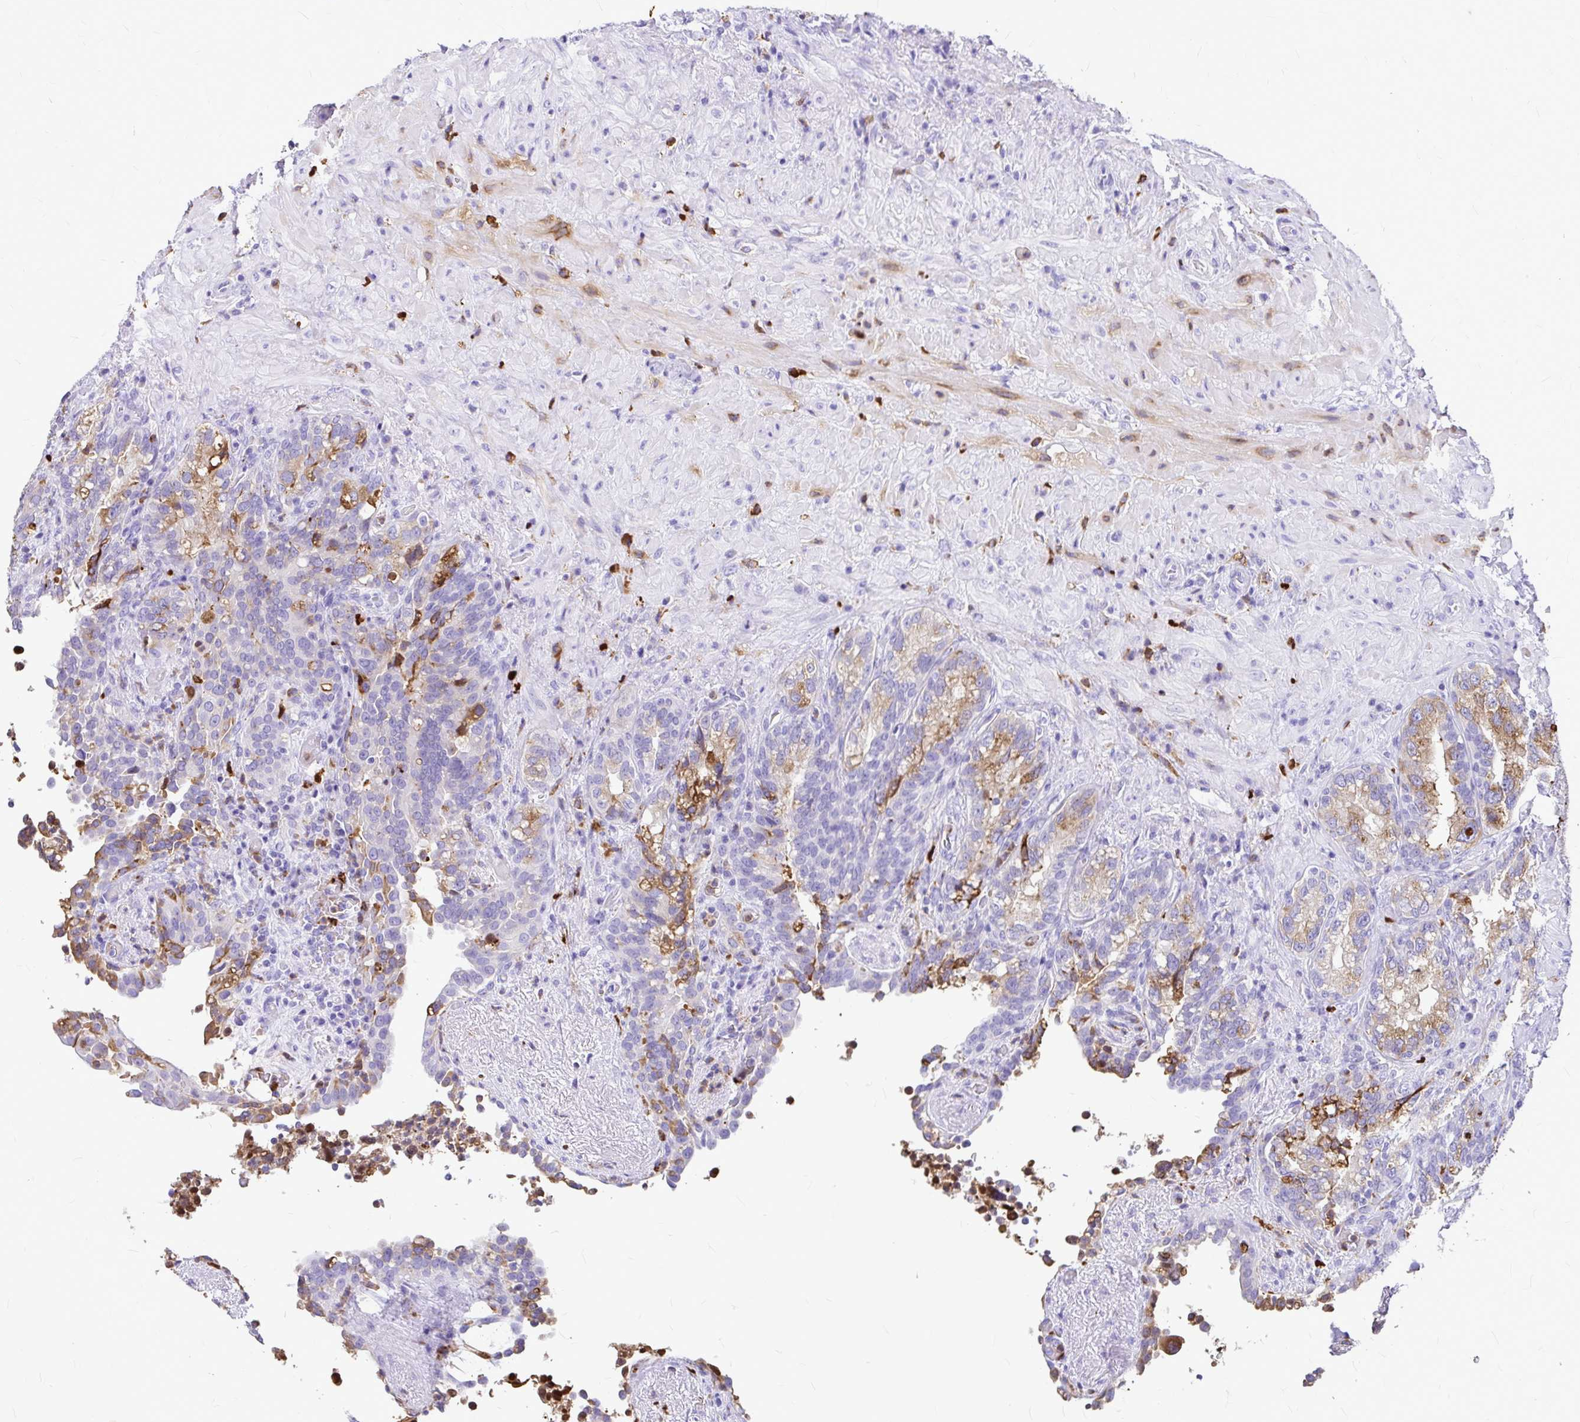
{"staining": {"intensity": "moderate", "quantity": "25%-75%", "location": "cytoplasmic/membranous"}, "tissue": "seminal vesicle", "cell_type": "Glandular cells", "image_type": "normal", "snomed": [{"axis": "morphology", "description": "Normal tissue, NOS"}, {"axis": "topography", "description": "Seminal veicle"}], "caption": "Unremarkable seminal vesicle was stained to show a protein in brown. There is medium levels of moderate cytoplasmic/membranous expression in approximately 25%-75% of glandular cells. The protein is stained brown, and the nuclei are stained in blue (DAB (3,3'-diaminobenzidine) IHC with brightfield microscopy, high magnification).", "gene": "CLEC1B", "patient": {"sex": "male", "age": 68}}